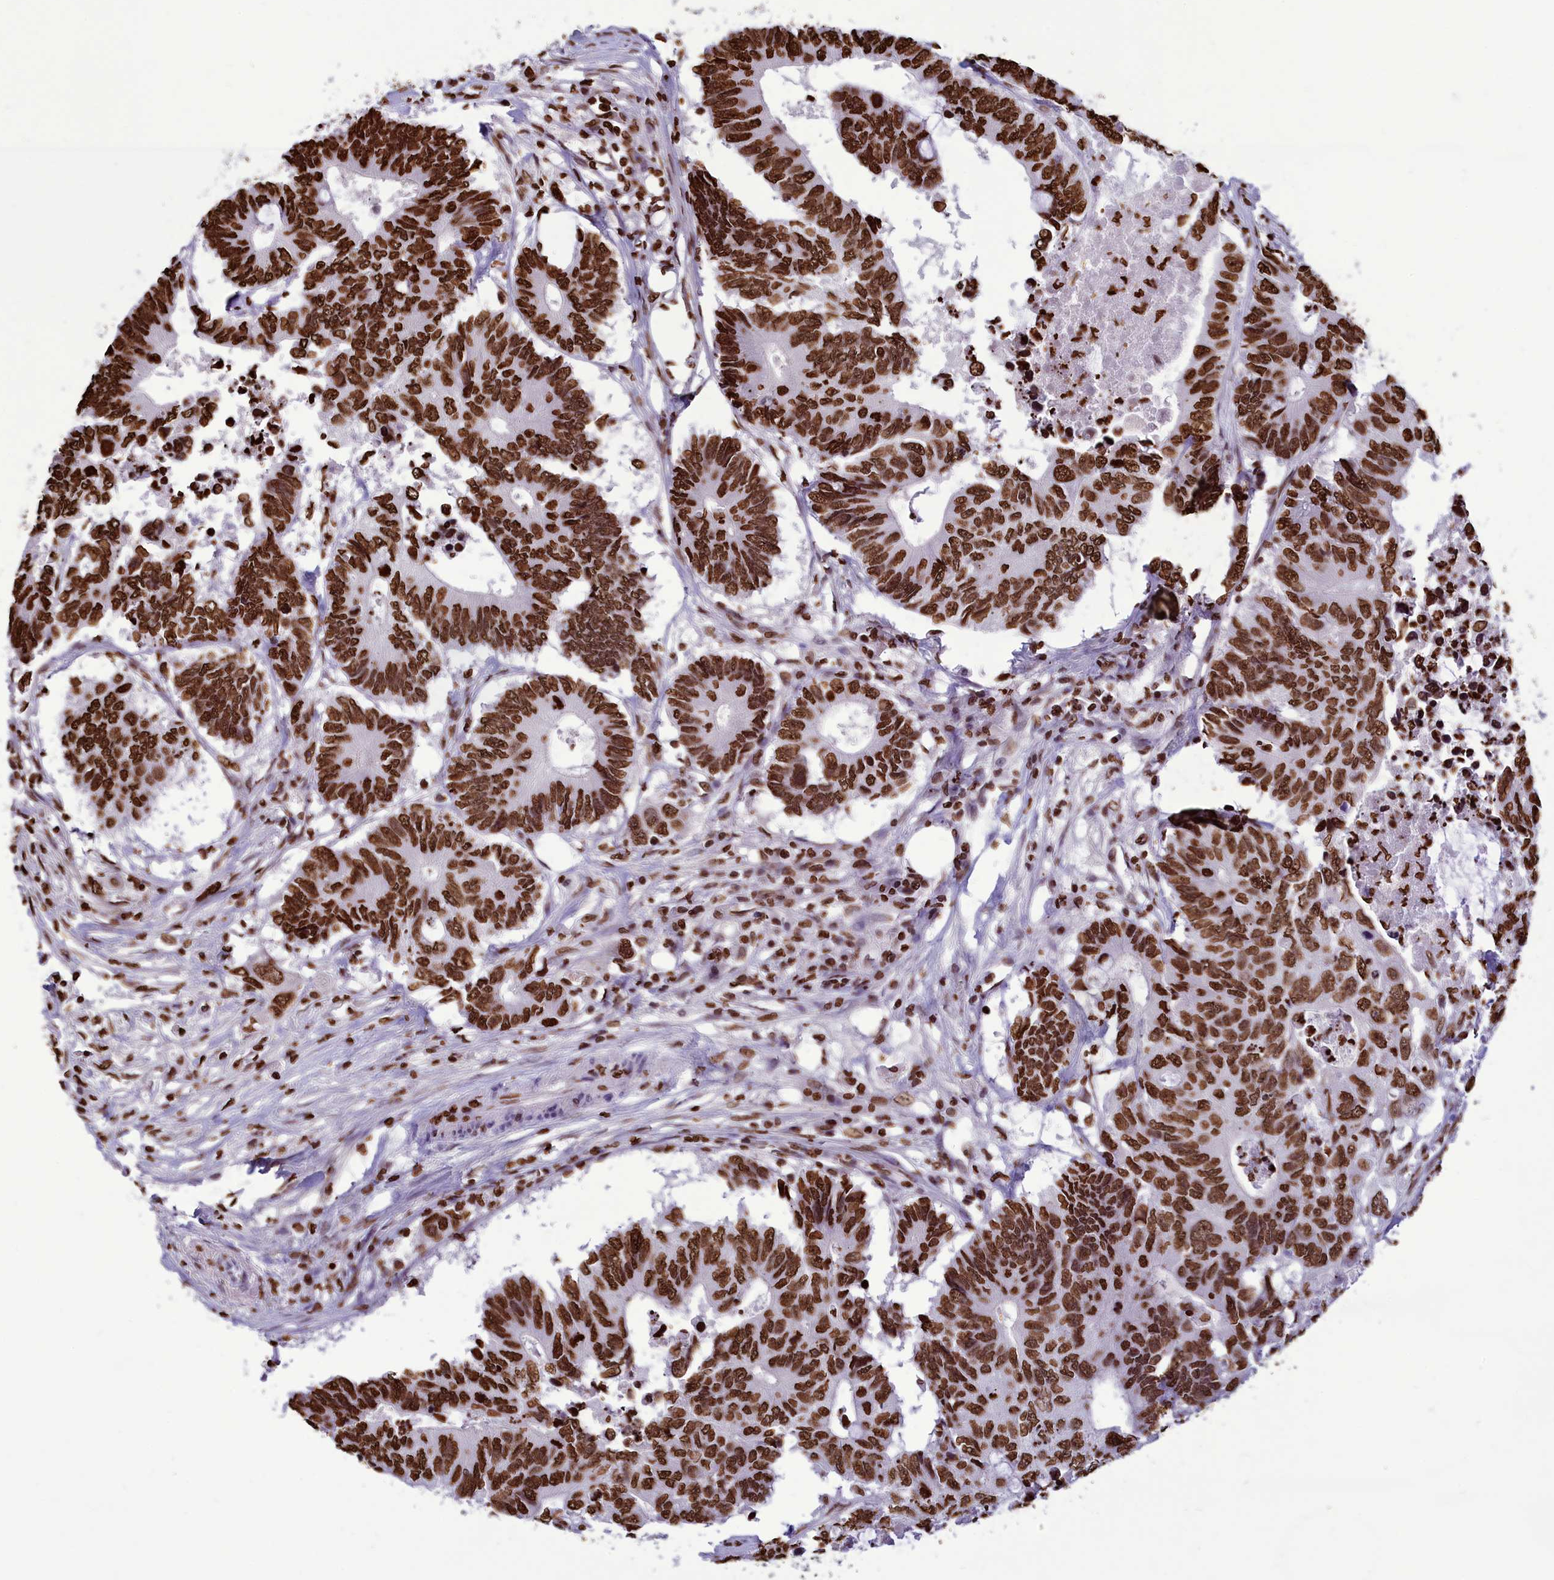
{"staining": {"intensity": "strong", "quantity": ">75%", "location": "nuclear"}, "tissue": "colorectal cancer", "cell_type": "Tumor cells", "image_type": "cancer", "snomed": [{"axis": "morphology", "description": "Adenocarcinoma, NOS"}, {"axis": "topography", "description": "Colon"}], "caption": "A high amount of strong nuclear expression is present in approximately >75% of tumor cells in colorectal cancer (adenocarcinoma) tissue.", "gene": "AKAP17A", "patient": {"sex": "male", "age": 71}}